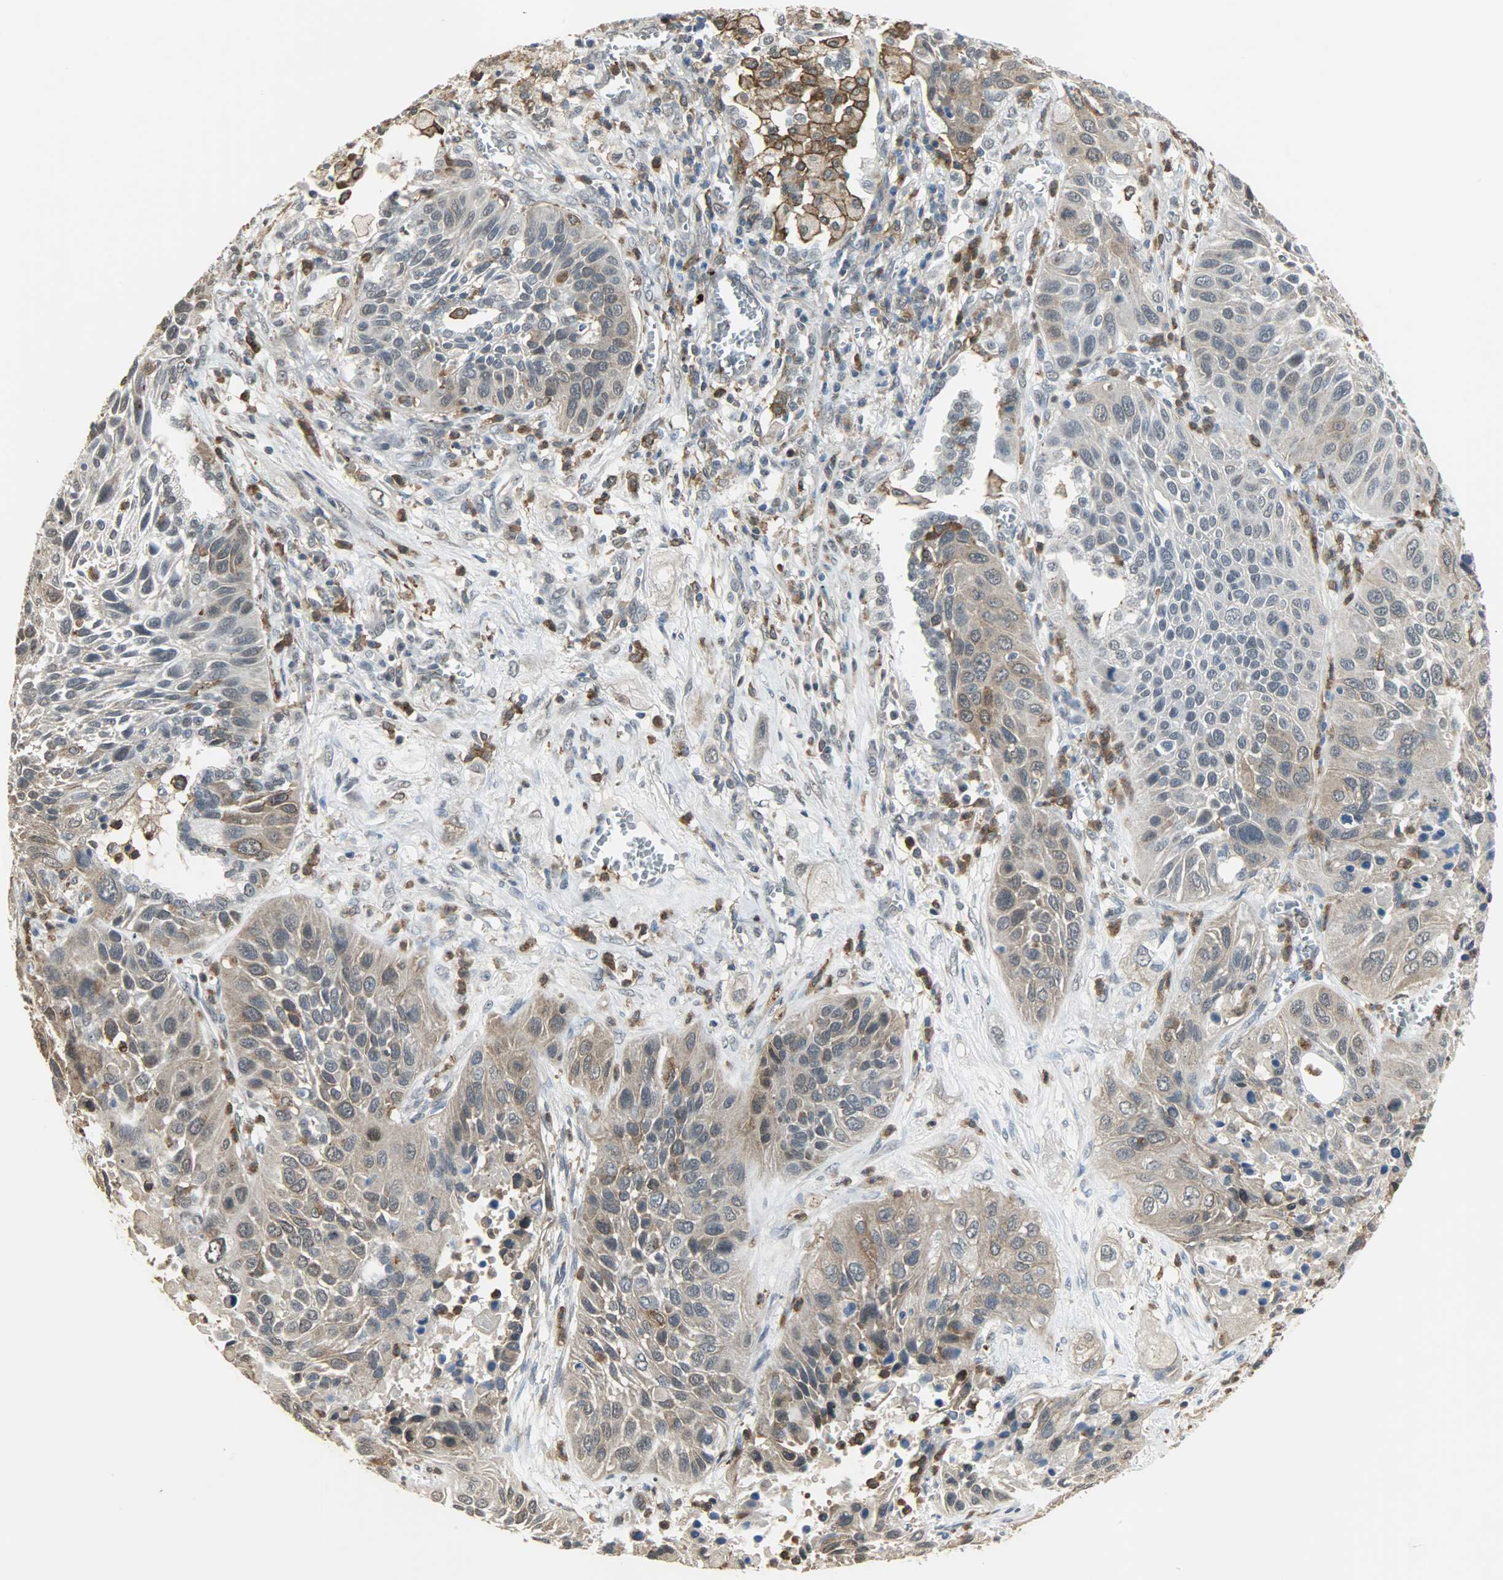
{"staining": {"intensity": "weak", "quantity": "<25%", "location": "cytoplasmic/membranous"}, "tissue": "lung cancer", "cell_type": "Tumor cells", "image_type": "cancer", "snomed": [{"axis": "morphology", "description": "Squamous cell carcinoma, NOS"}, {"axis": "topography", "description": "Lung"}], "caption": "Tumor cells show no significant protein positivity in squamous cell carcinoma (lung).", "gene": "SKAP2", "patient": {"sex": "female", "age": 76}}